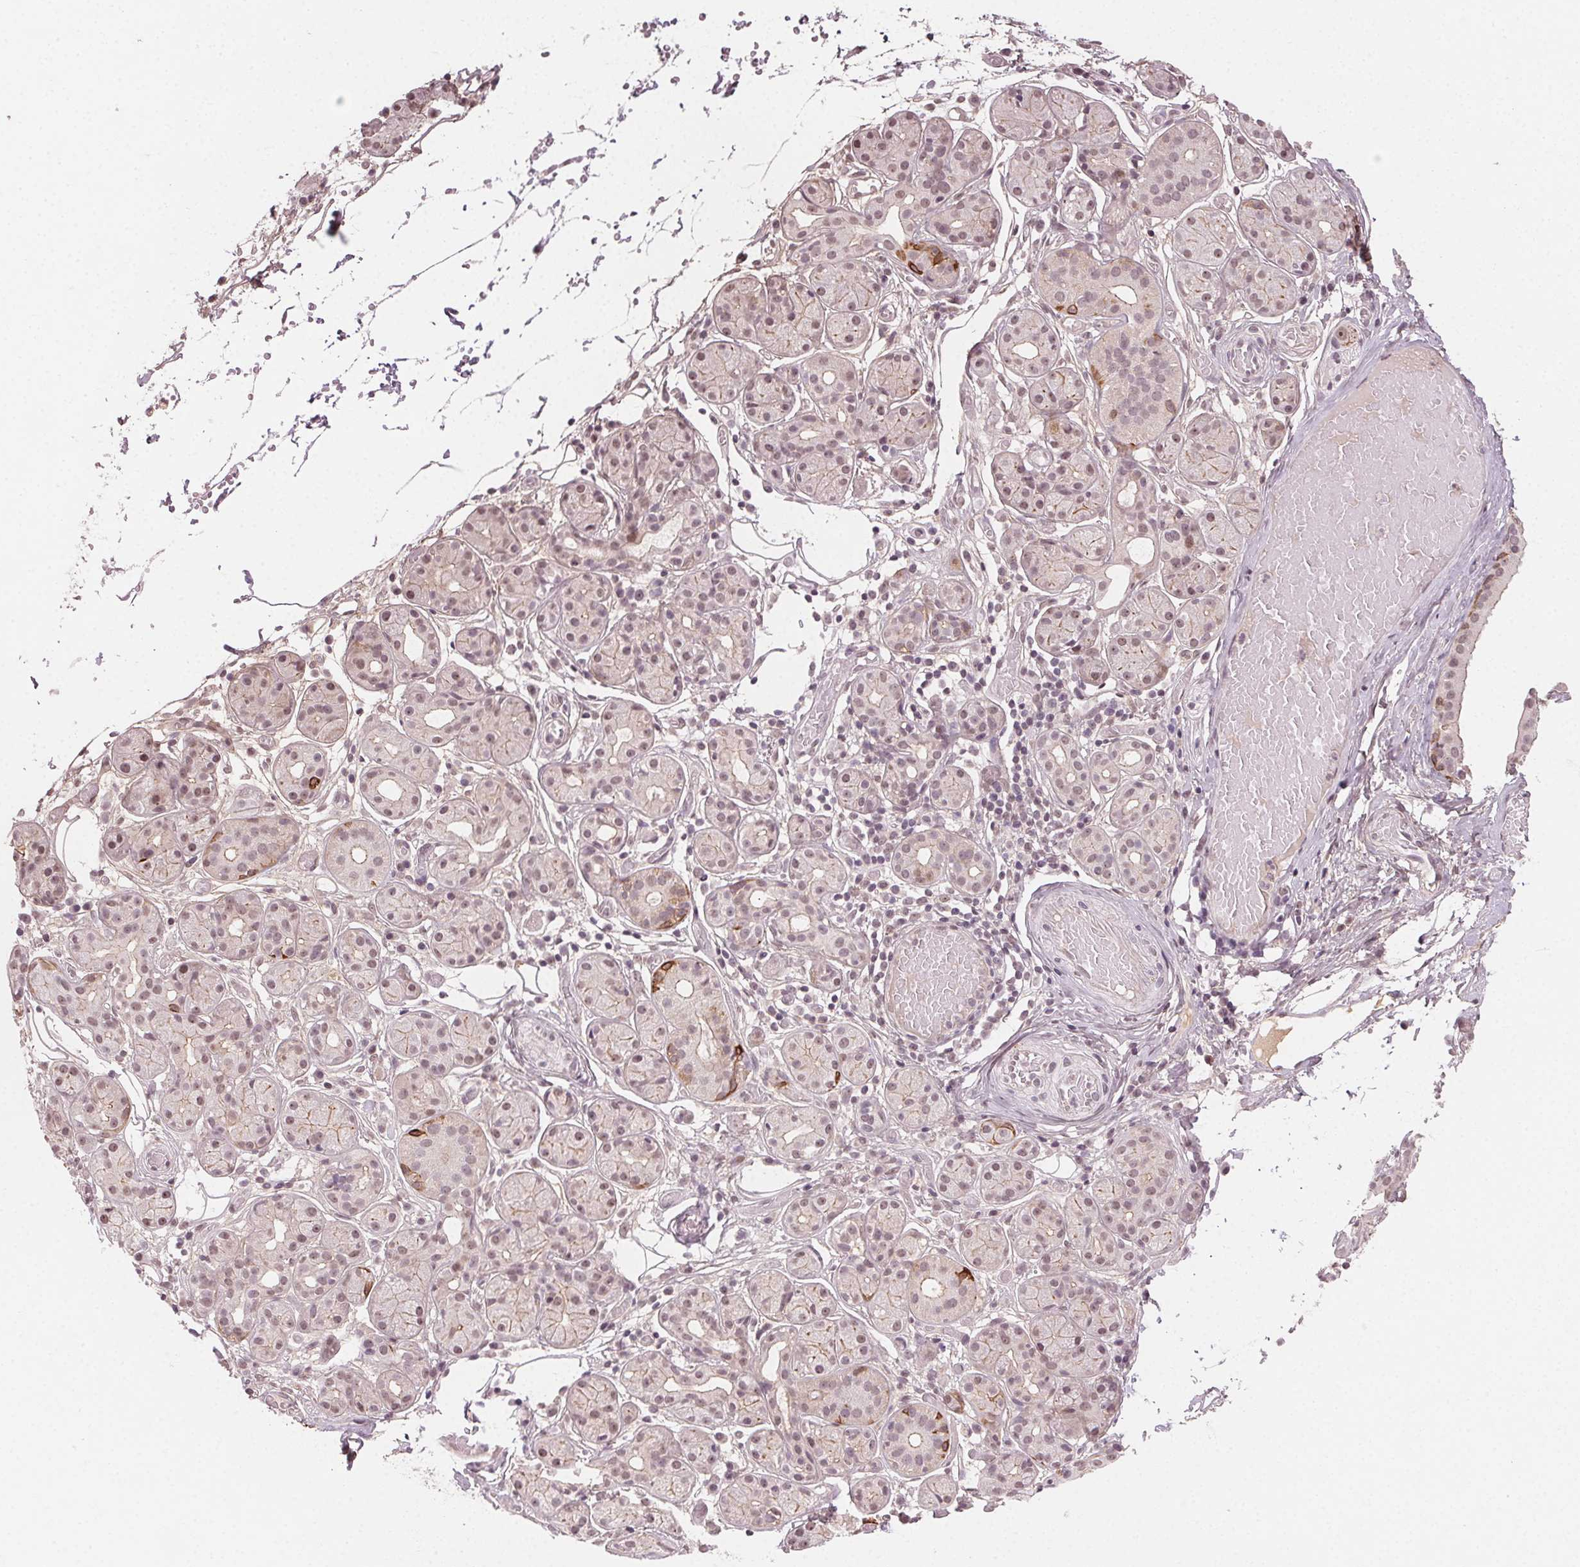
{"staining": {"intensity": "weak", "quantity": "25%-75%", "location": "cytoplasmic/membranous,nuclear"}, "tissue": "salivary gland", "cell_type": "Glandular cells", "image_type": "normal", "snomed": [{"axis": "morphology", "description": "Normal tissue, NOS"}, {"axis": "topography", "description": "Salivary gland"}, {"axis": "topography", "description": "Peripheral nerve tissue"}], "caption": "Protein expression analysis of normal salivary gland exhibits weak cytoplasmic/membranous,nuclear expression in approximately 25%-75% of glandular cells. The staining was performed using DAB to visualize the protein expression in brown, while the nuclei were stained in blue with hematoxylin (Magnification: 20x).", "gene": "TUB", "patient": {"sex": "male", "age": 71}}